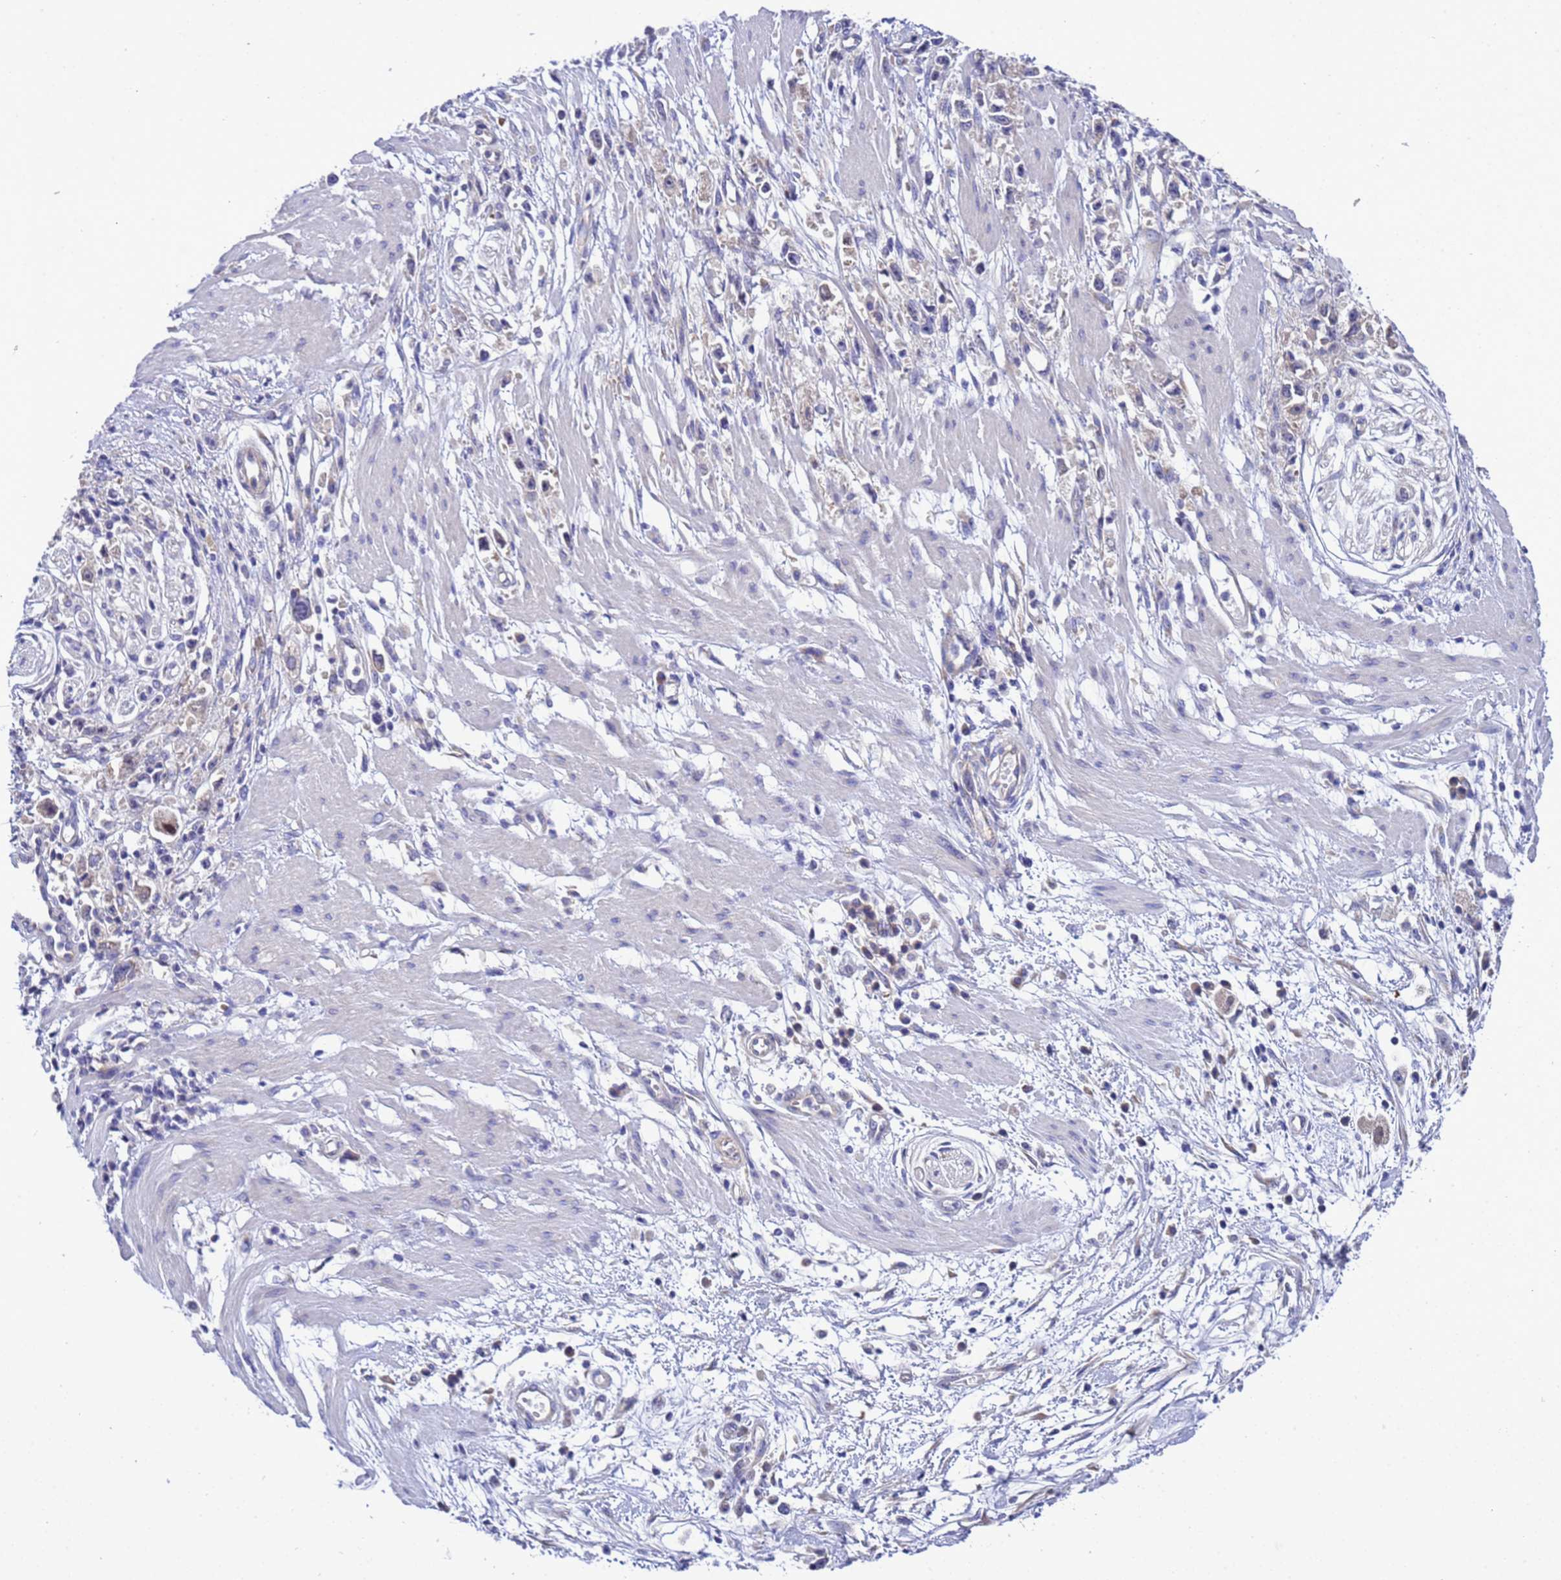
{"staining": {"intensity": "negative", "quantity": "none", "location": "none"}, "tissue": "stomach cancer", "cell_type": "Tumor cells", "image_type": "cancer", "snomed": [{"axis": "morphology", "description": "Adenocarcinoma, NOS"}, {"axis": "topography", "description": "Stomach"}], "caption": "A high-resolution histopathology image shows IHC staining of stomach cancer, which exhibits no significant expression in tumor cells. (IHC, brightfield microscopy, high magnification).", "gene": "RC3H2", "patient": {"sex": "female", "age": 59}}